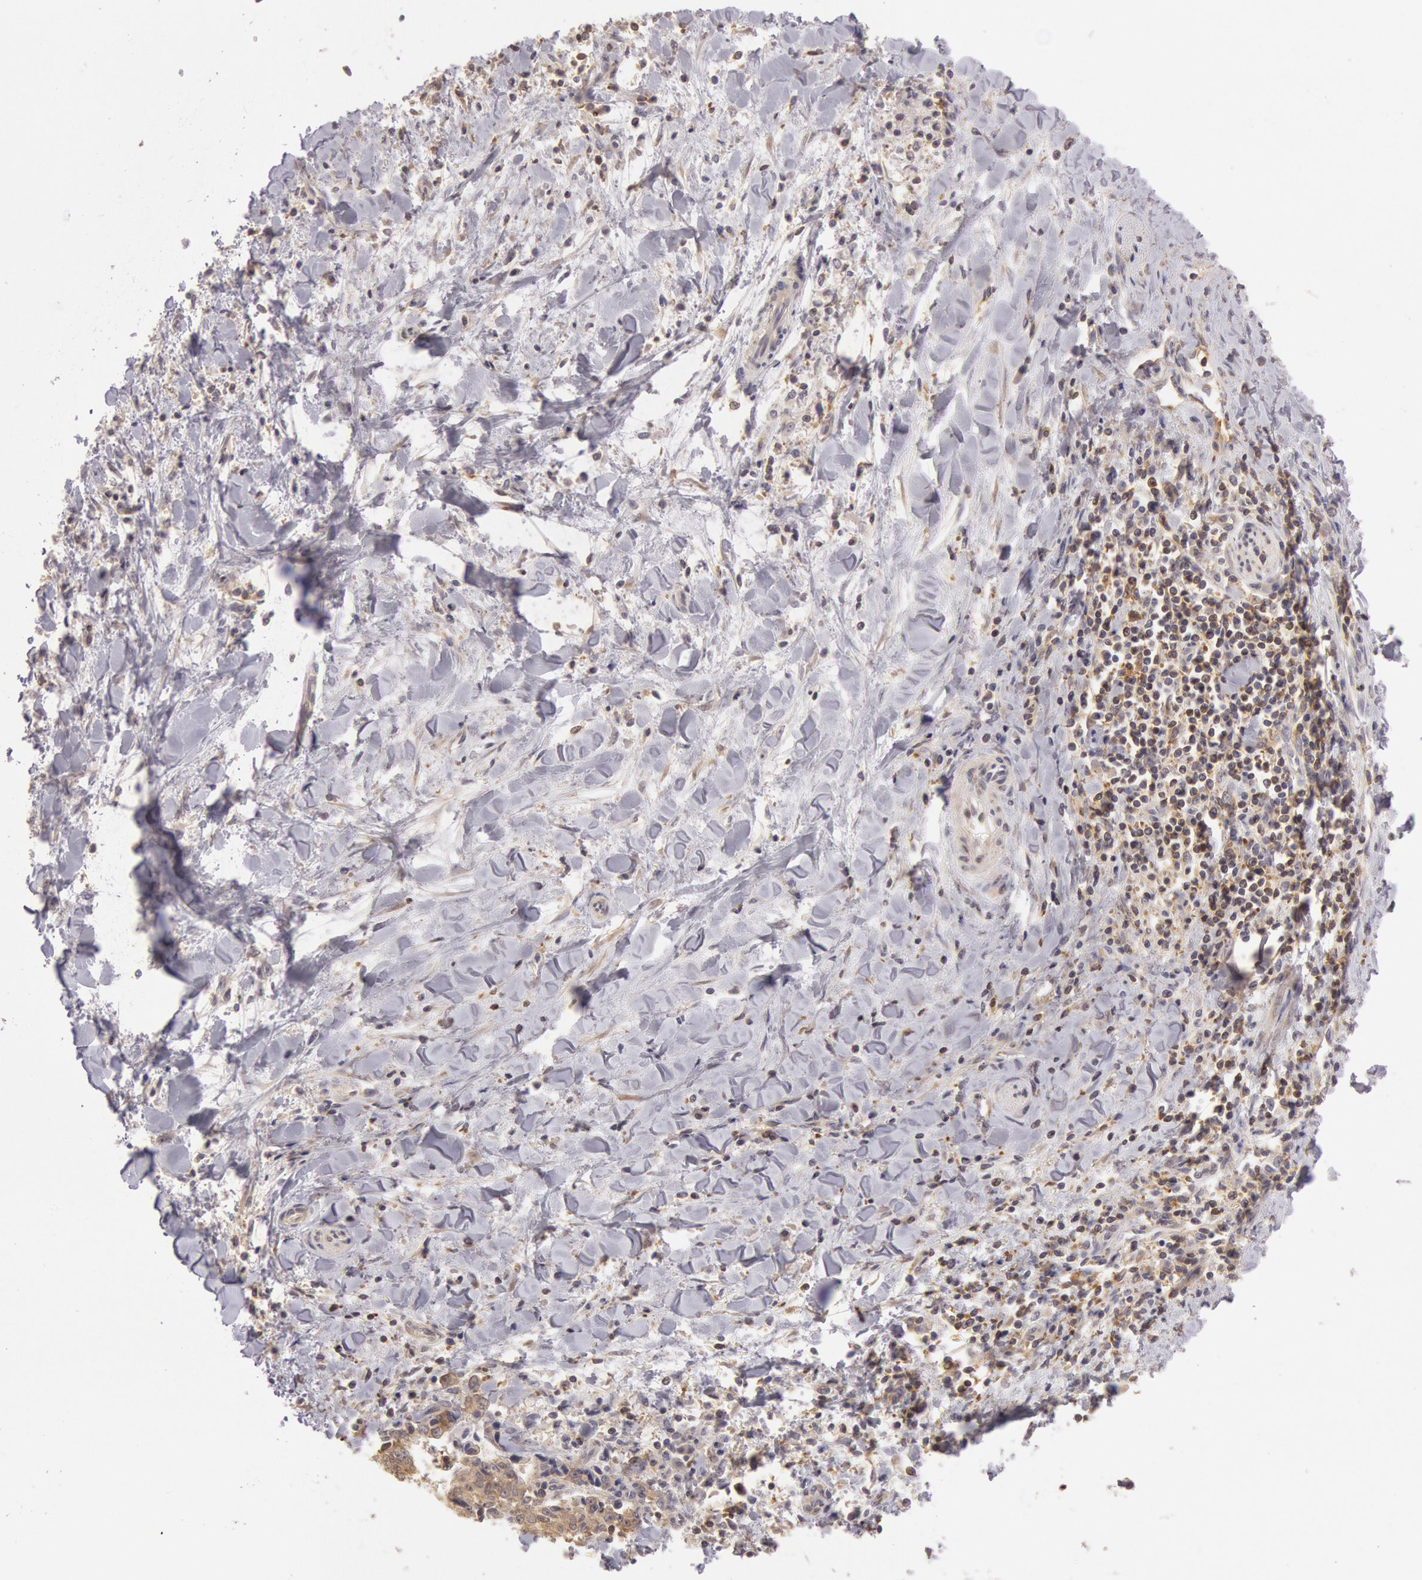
{"staining": {"intensity": "weak", "quantity": "25%-75%", "location": "cytoplasmic/membranous"}, "tissue": "liver cancer", "cell_type": "Tumor cells", "image_type": "cancer", "snomed": [{"axis": "morphology", "description": "Cholangiocarcinoma"}, {"axis": "topography", "description": "Liver"}], "caption": "Immunohistochemical staining of liver cancer demonstrates weak cytoplasmic/membranous protein expression in about 25%-75% of tumor cells.", "gene": "NMT2", "patient": {"sex": "male", "age": 57}}